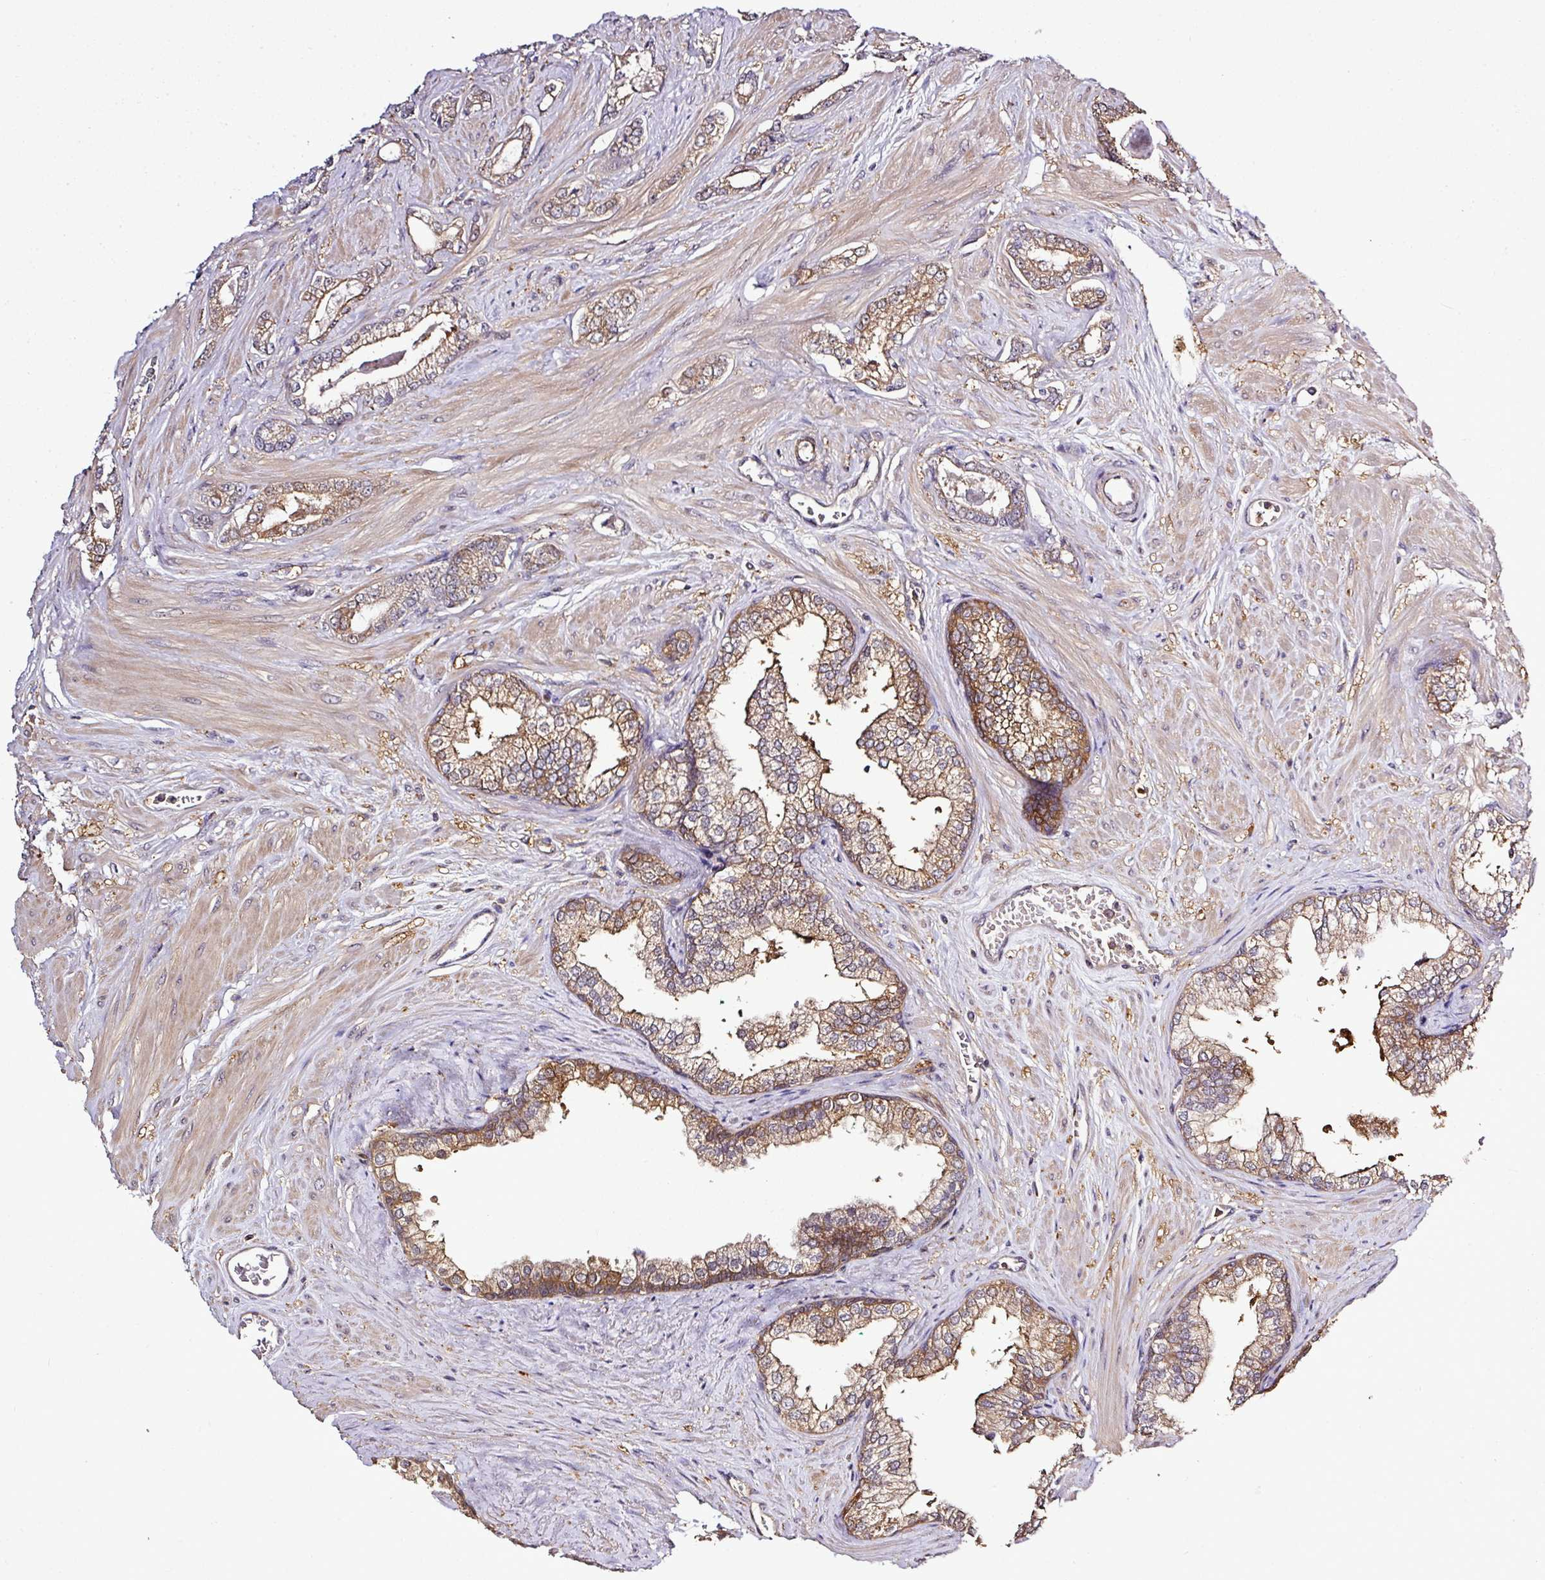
{"staining": {"intensity": "moderate", "quantity": ">75%", "location": "cytoplasmic/membranous"}, "tissue": "prostate cancer", "cell_type": "Tumor cells", "image_type": "cancer", "snomed": [{"axis": "morphology", "description": "Adenocarcinoma, Low grade"}, {"axis": "topography", "description": "Prostate"}], "caption": "DAB (3,3'-diaminobenzidine) immunohistochemical staining of adenocarcinoma (low-grade) (prostate) displays moderate cytoplasmic/membranous protein staining in approximately >75% of tumor cells.", "gene": "TMEM107", "patient": {"sex": "male", "age": 60}}